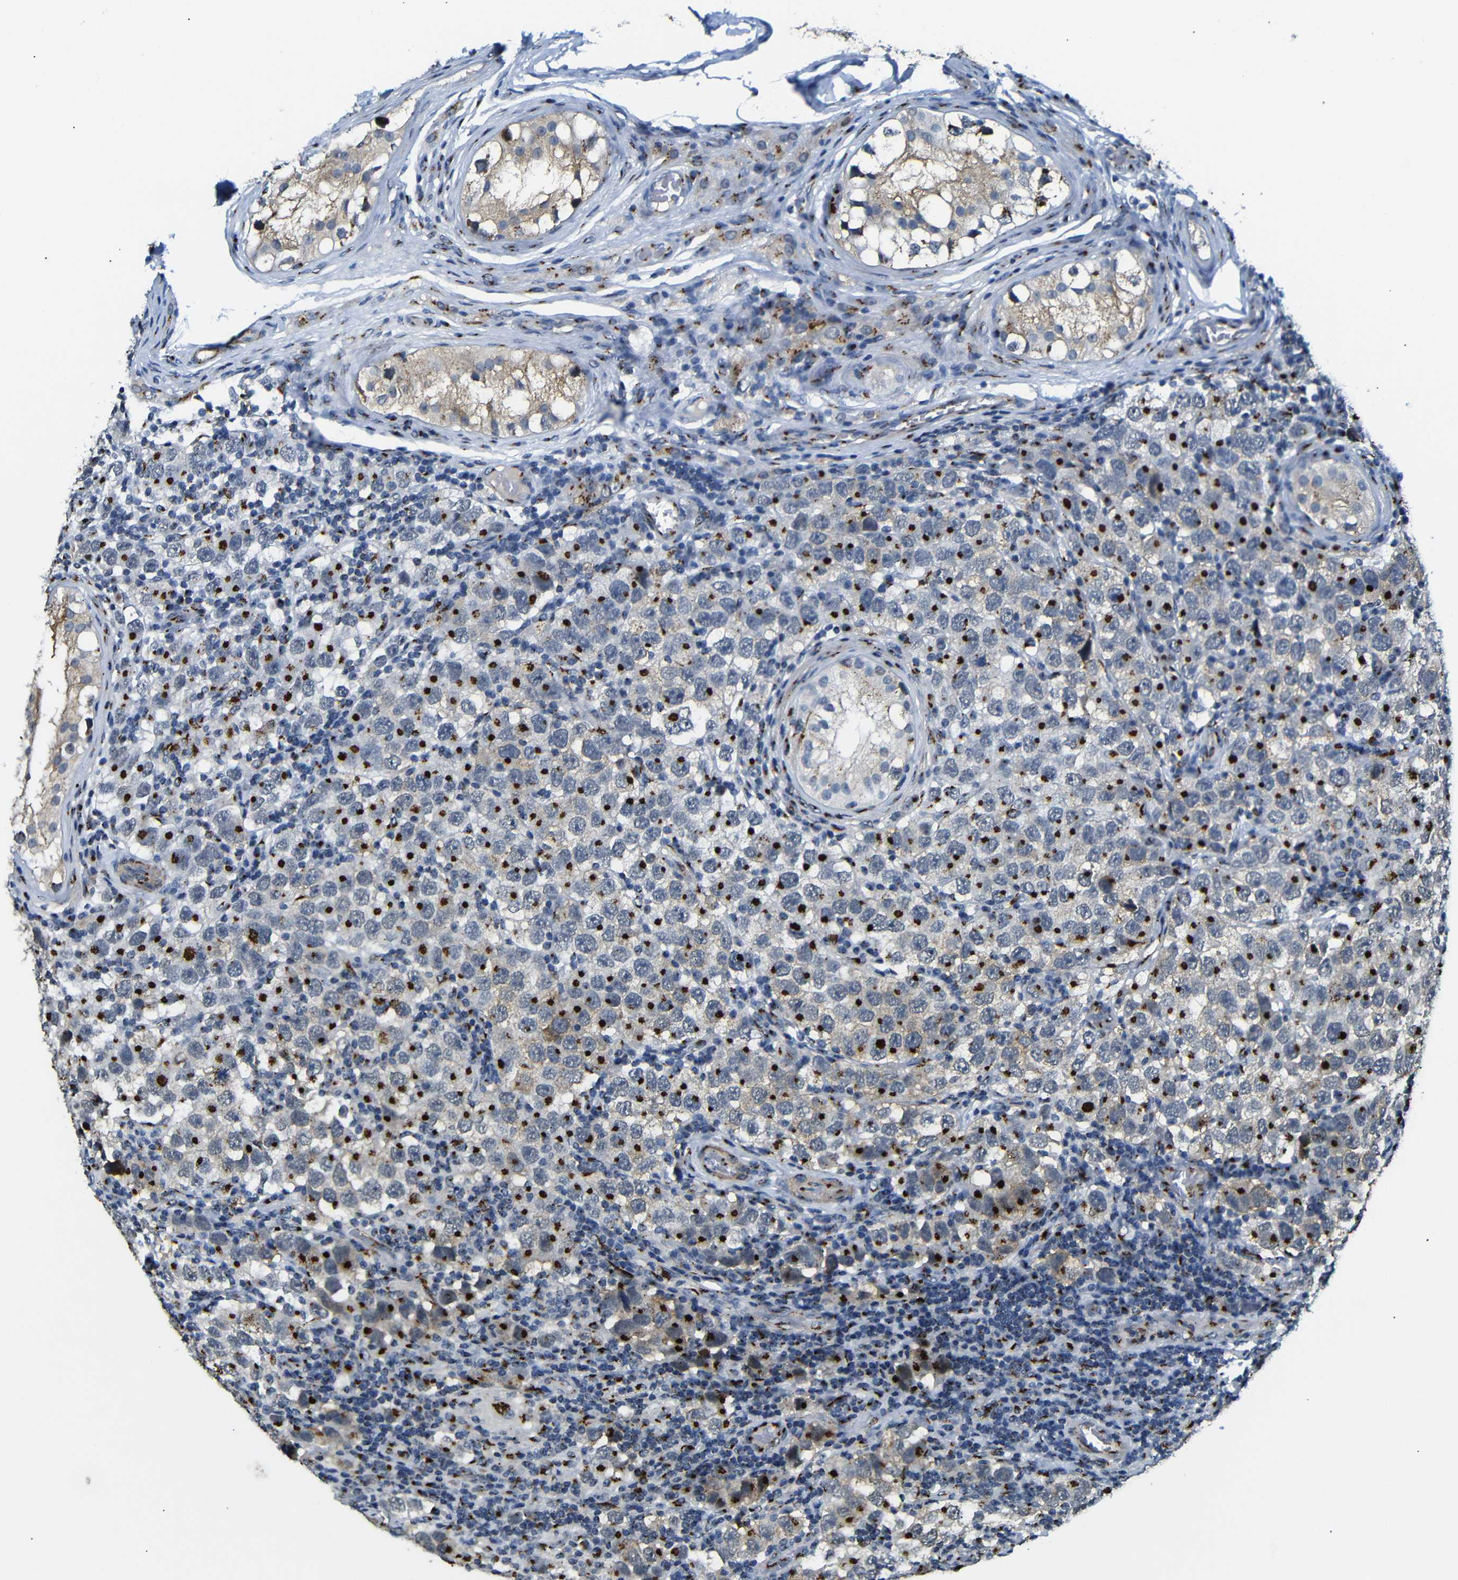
{"staining": {"intensity": "strong", "quantity": "25%-75%", "location": "cytoplasmic/membranous"}, "tissue": "testis cancer", "cell_type": "Tumor cells", "image_type": "cancer", "snomed": [{"axis": "morphology", "description": "Carcinoma, Embryonal, NOS"}, {"axis": "topography", "description": "Testis"}], "caption": "The histopathology image demonstrates a brown stain indicating the presence of a protein in the cytoplasmic/membranous of tumor cells in testis cancer (embryonal carcinoma).", "gene": "TGOLN2", "patient": {"sex": "male", "age": 21}}